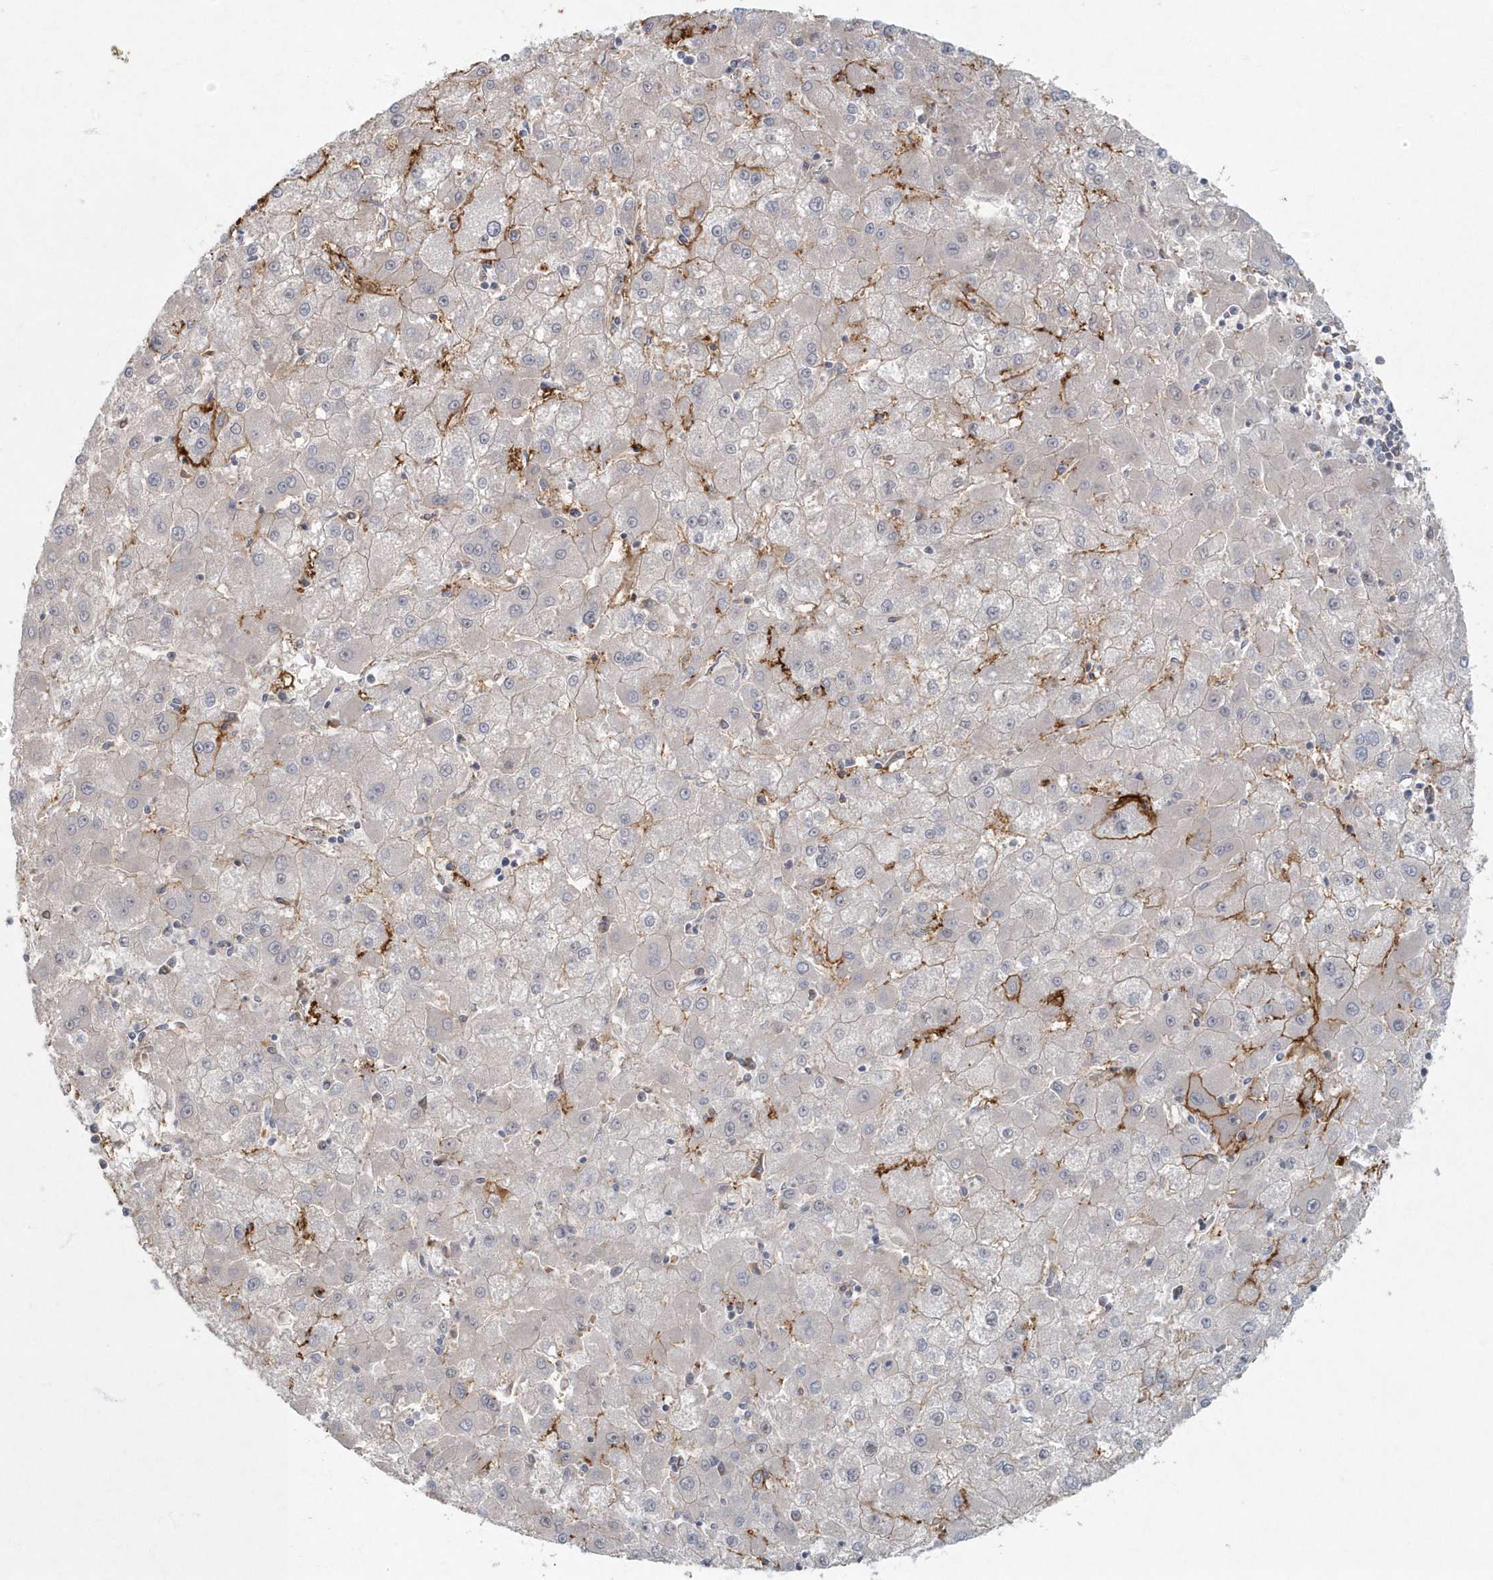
{"staining": {"intensity": "moderate", "quantity": "<25%", "location": "cytoplasmic/membranous"}, "tissue": "liver cancer", "cell_type": "Tumor cells", "image_type": "cancer", "snomed": [{"axis": "morphology", "description": "Carcinoma, Hepatocellular, NOS"}, {"axis": "topography", "description": "Liver"}], "caption": "Immunohistochemistry staining of liver cancer (hepatocellular carcinoma), which exhibits low levels of moderate cytoplasmic/membranous positivity in about <25% of tumor cells indicating moderate cytoplasmic/membranous protein staining. The staining was performed using DAB (brown) for protein detection and nuclei were counterstained in hematoxylin (blue).", "gene": "ARHGEF38", "patient": {"sex": "male", "age": 72}}